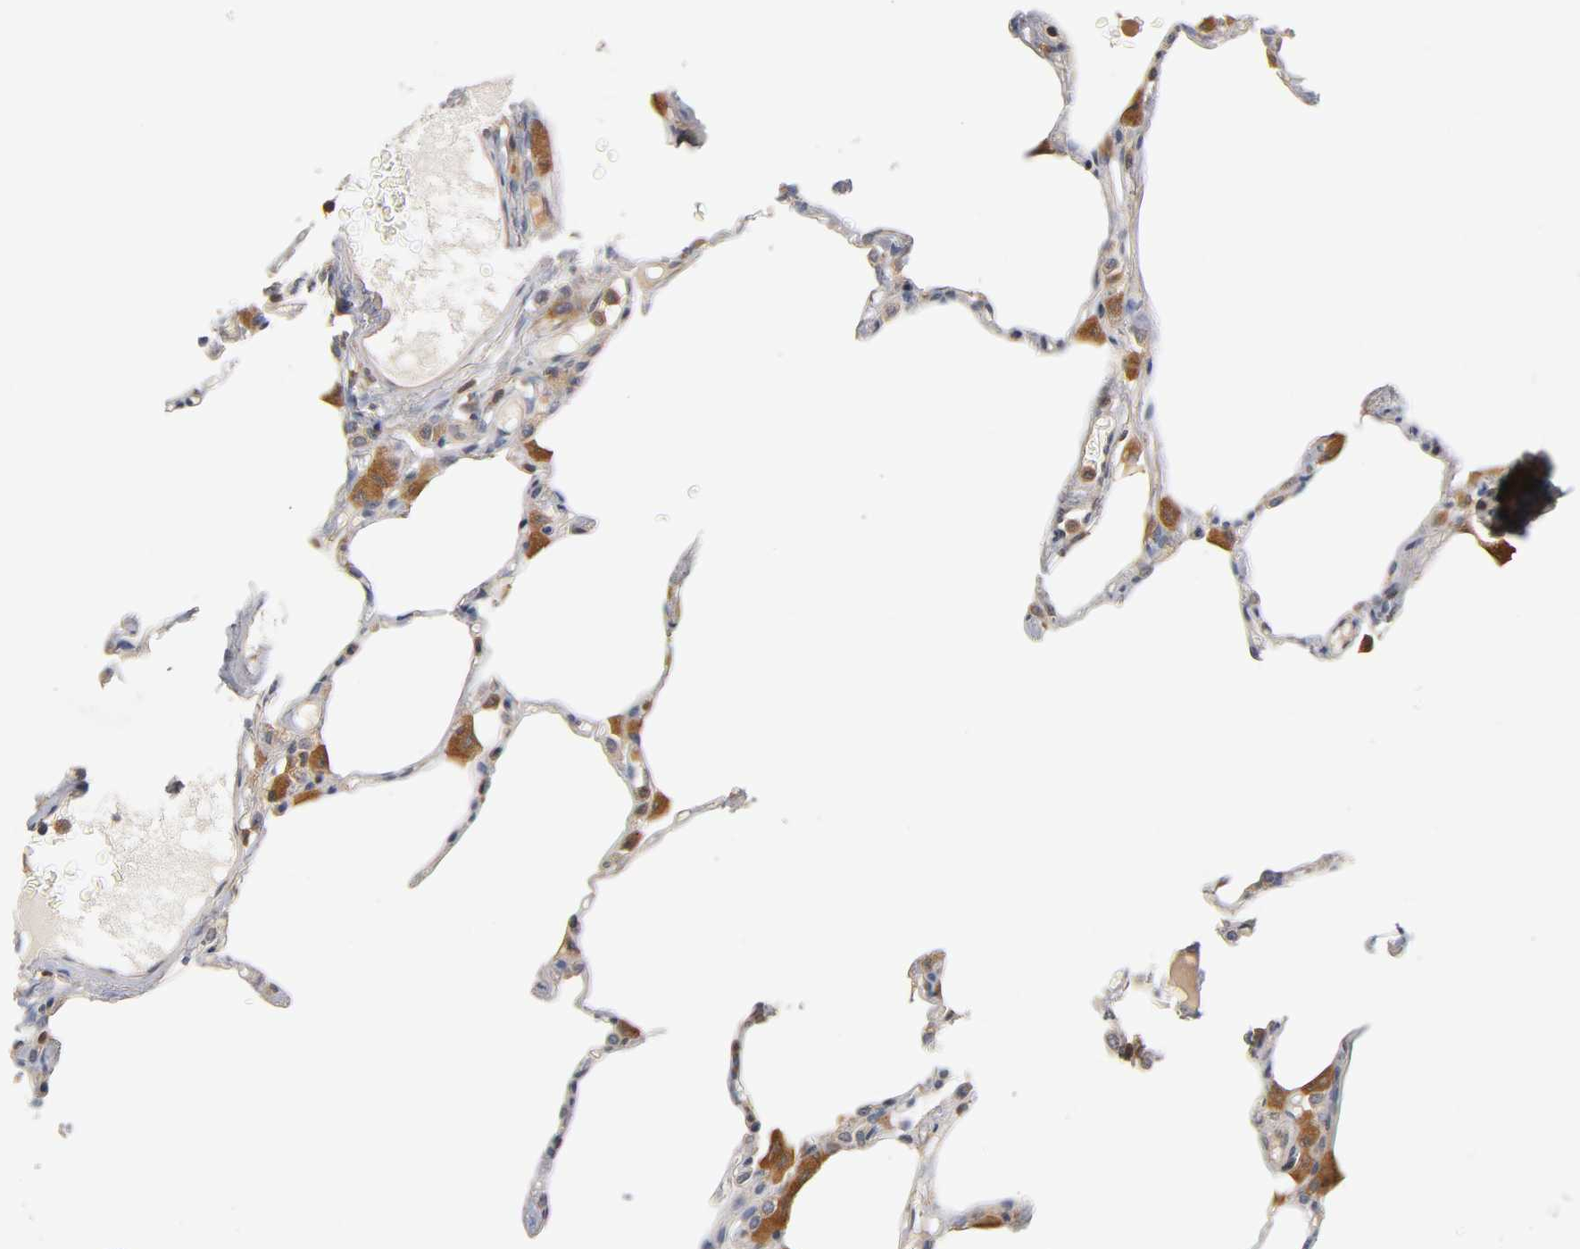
{"staining": {"intensity": "moderate", "quantity": "25%-75%", "location": "cytoplasmic/membranous,nuclear"}, "tissue": "lung", "cell_type": "Alveolar cells", "image_type": "normal", "snomed": [{"axis": "morphology", "description": "Normal tissue, NOS"}, {"axis": "topography", "description": "Lung"}], "caption": "IHC (DAB) staining of unremarkable human lung exhibits moderate cytoplasmic/membranous,nuclear protein staining in about 25%-75% of alveolar cells. The staining is performed using DAB brown chromogen to label protein expression. The nuclei are counter-stained blue using hematoxylin.", "gene": "ACTR2", "patient": {"sex": "female", "age": 49}}